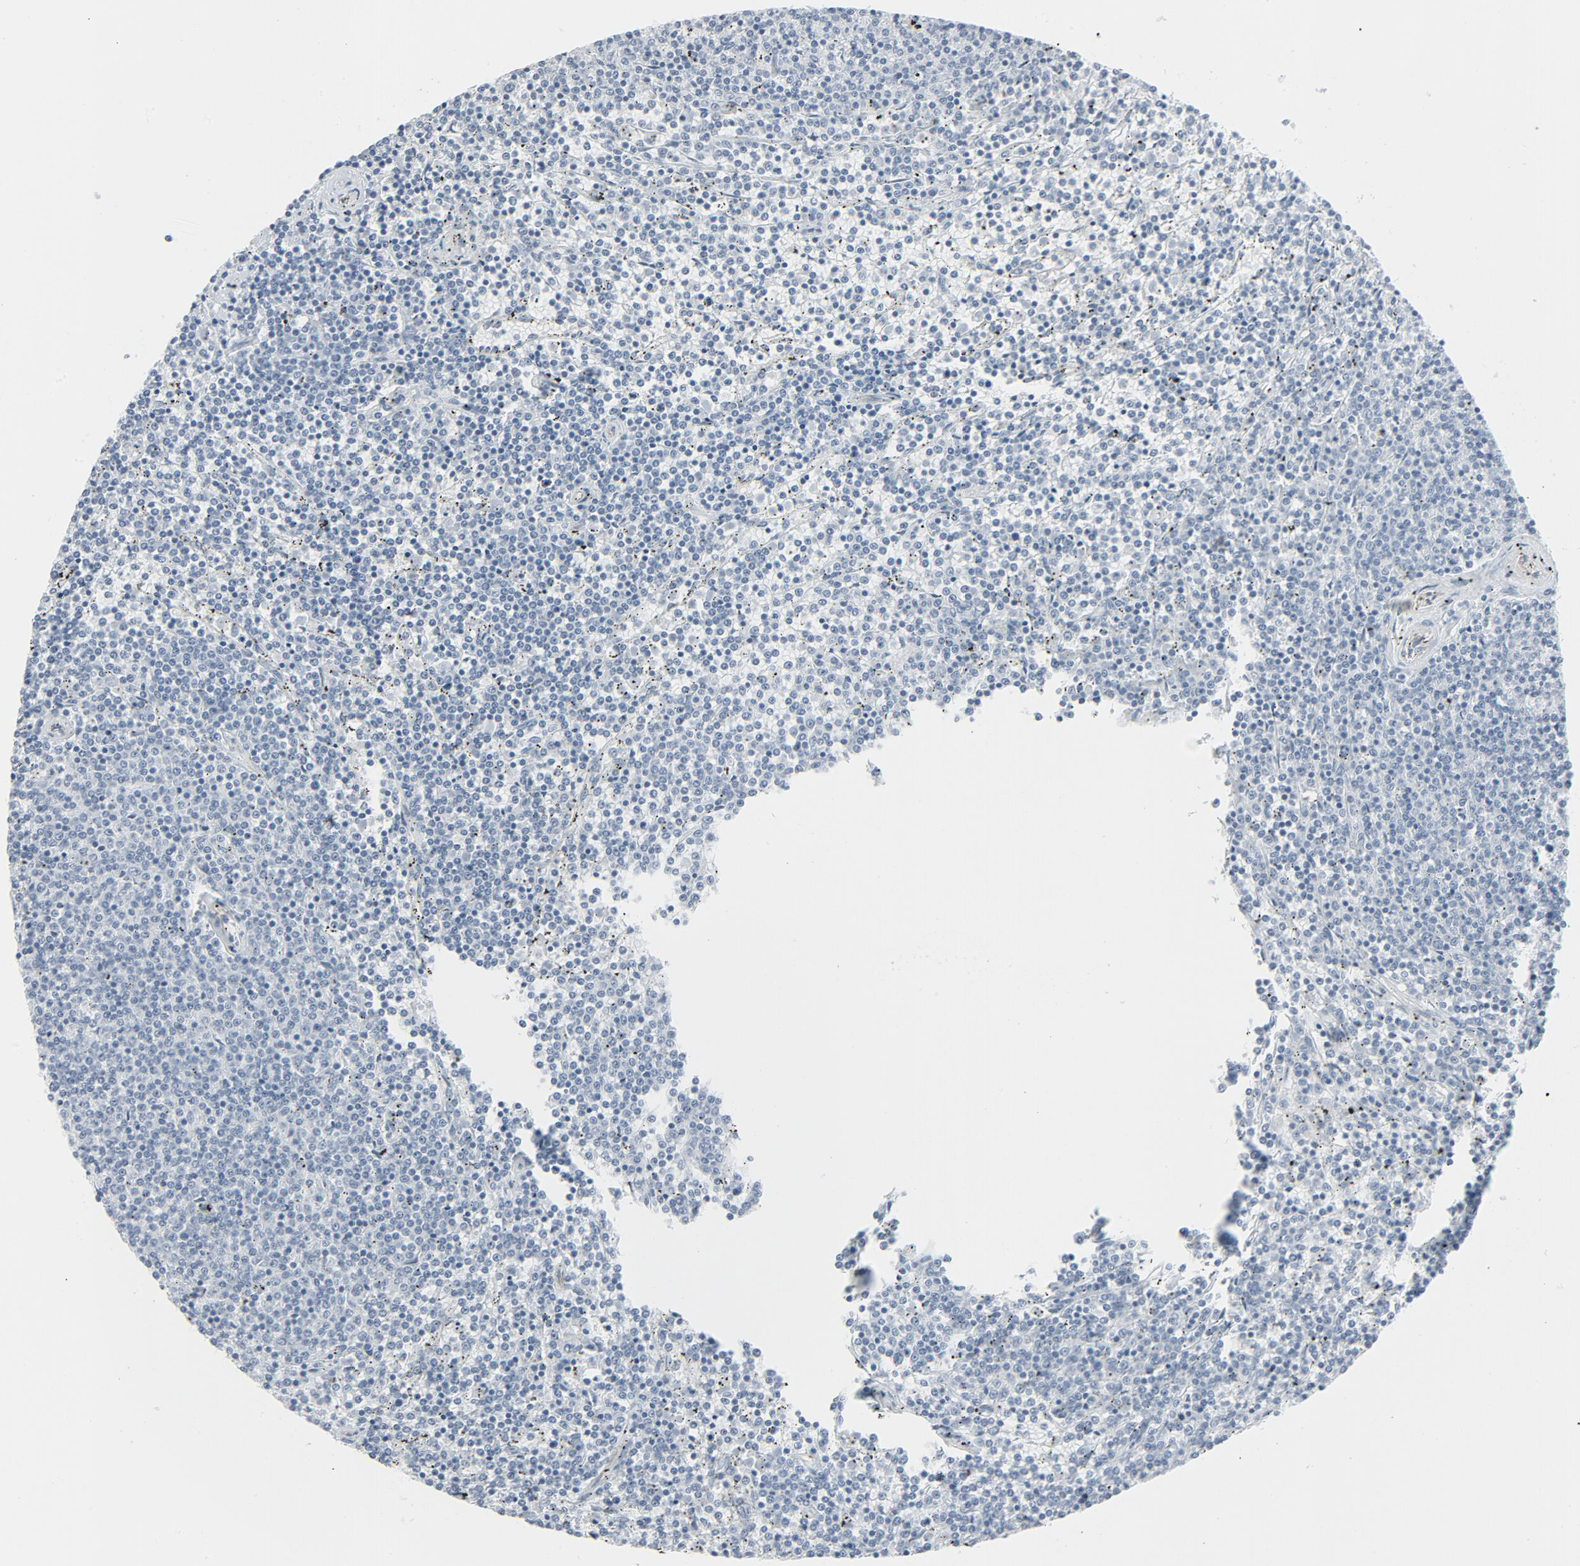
{"staining": {"intensity": "negative", "quantity": "none", "location": "none"}, "tissue": "lymphoma", "cell_type": "Tumor cells", "image_type": "cancer", "snomed": [{"axis": "morphology", "description": "Malignant lymphoma, non-Hodgkin's type, Low grade"}, {"axis": "topography", "description": "Spleen"}], "caption": "The micrograph shows no significant positivity in tumor cells of malignant lymphoma, non-Hodgkin's type (low-grade).", "gene": "FGFR3", "patient": {"sex": "female", "age": 50}}